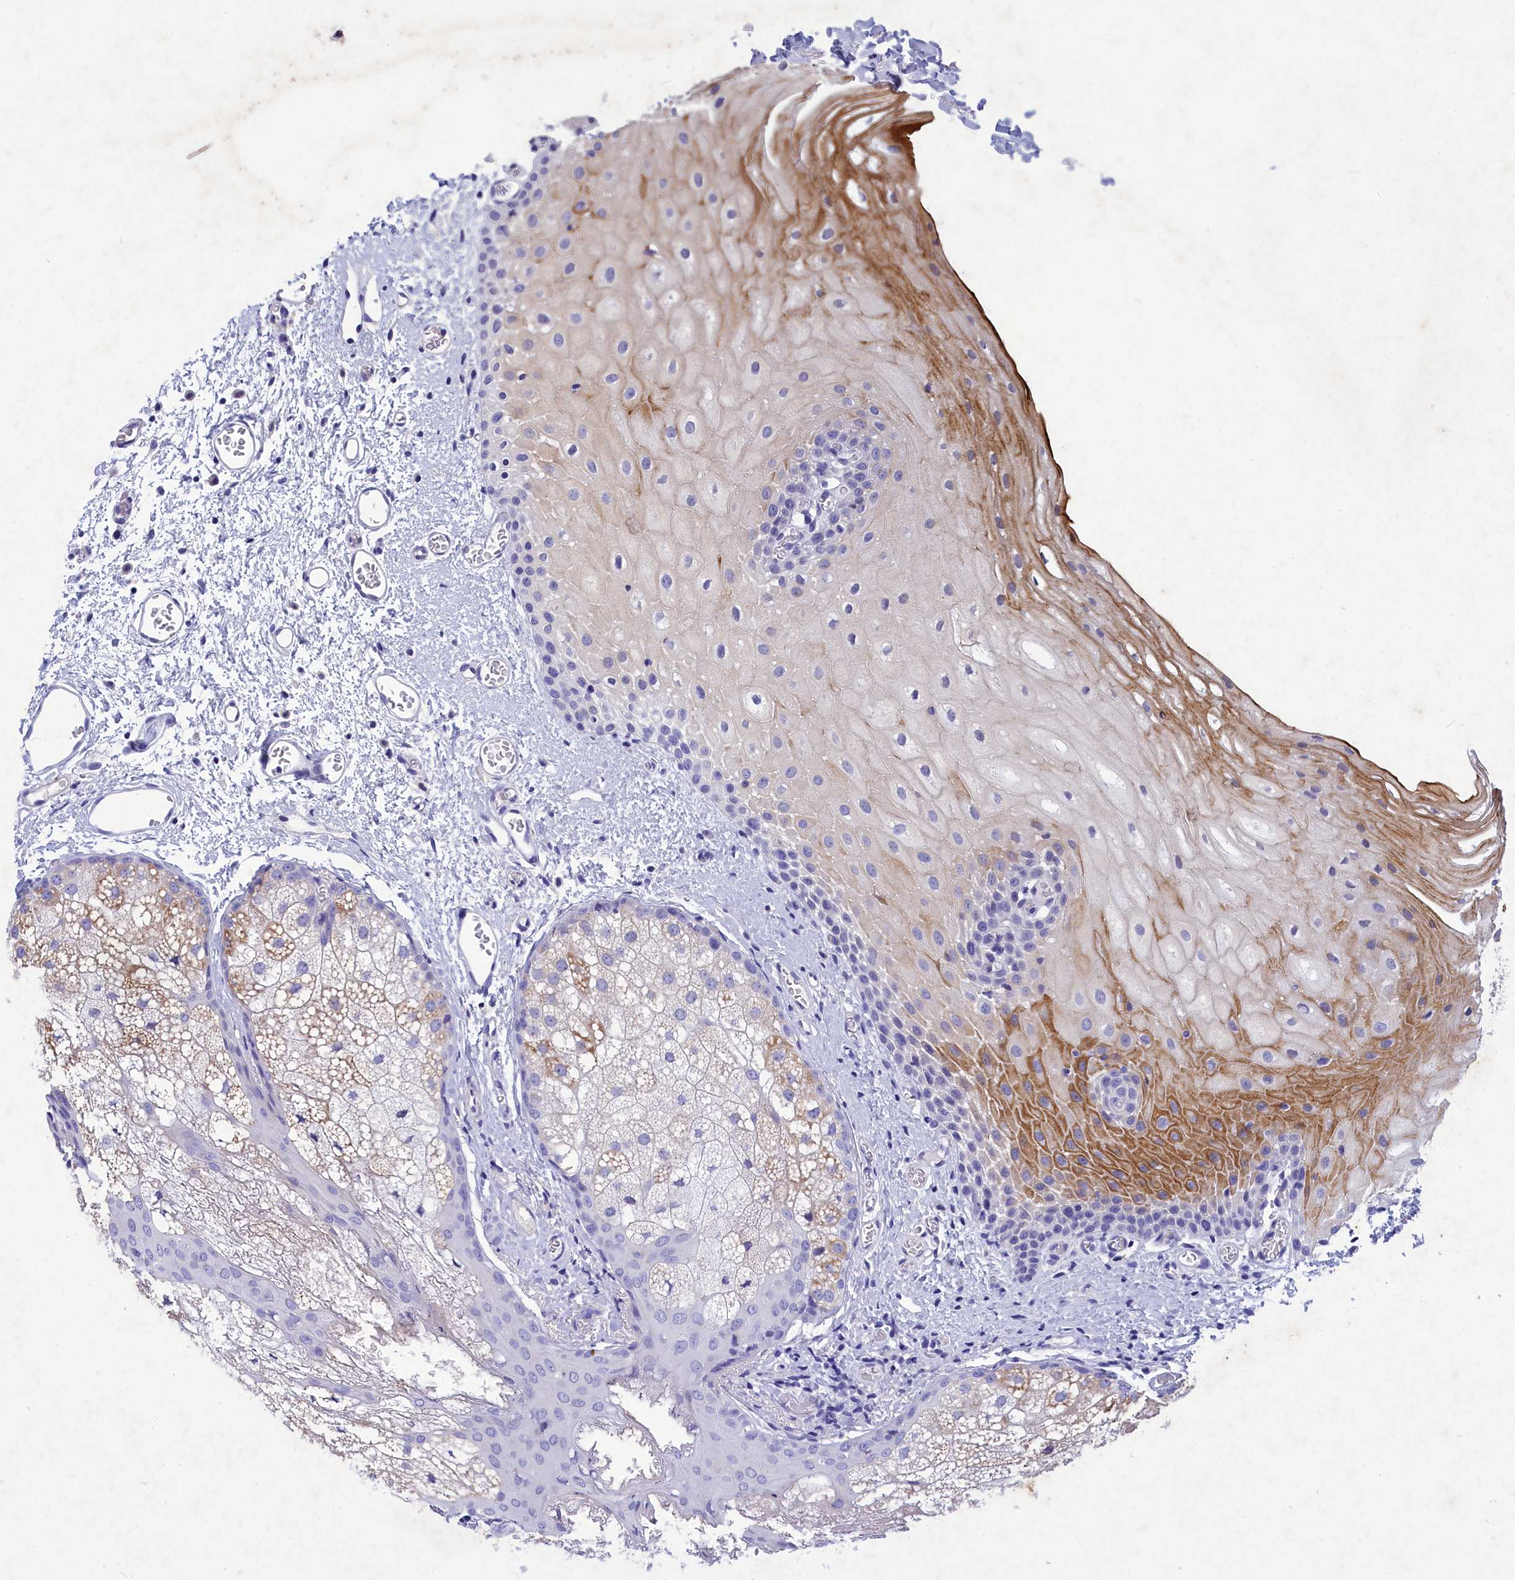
{"staining": {"intensity": "moderate", "quantity": "<25%", "location": "cytoplasmic/membranous"}, "tissue": "oral mucosa", "cell_type": "Squamous epithelial cells", "image_type": "normal", "snomed": [{"axis": "morphology", "description": "Normal tissue, NOS"}, {"axis": "morphology", "description": "Squamous cell carcinoma, NOS"}, {"axis": "topography", "description": "Oral tissue"}, {"axis": "topography", "description": "Head-Neck"}], "caption": "An IHC photomicrograph of unremarkable tissue is shown. Protein staining in brown shows moderate cytoplasmic/membranous positivity in oral mucosa within squamous epithelial cells. Nuclei are stained in blue.", "gene": "DEFB119", "patient": {"sex": "female", "age": 70}}